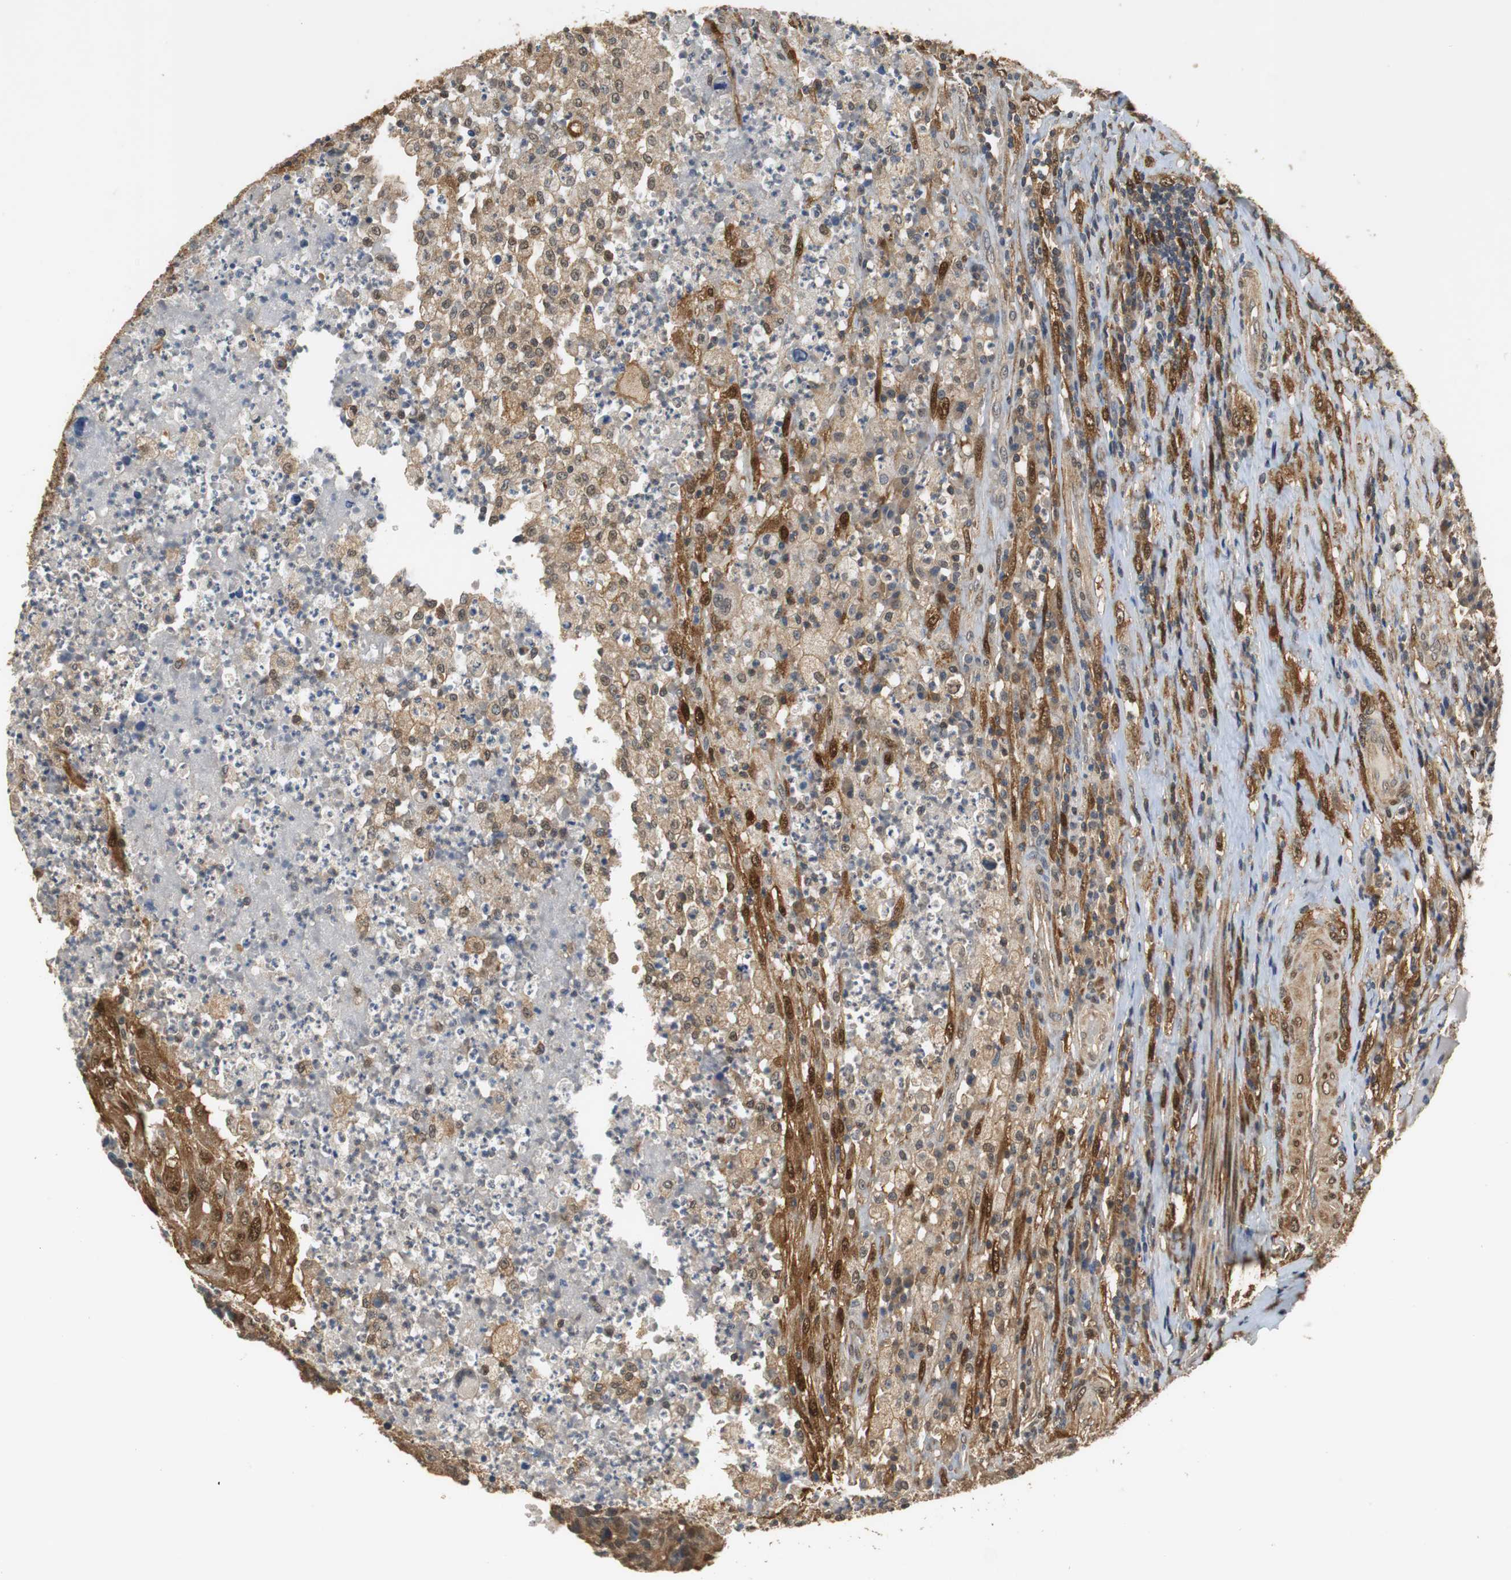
{"staining": {"intensity": "moderate", "quantity": ">75%", "location": "cytoplasmic/membranous,nuclear"}, "tissue": "testis cancer", "cell_type": "Tumor cells", "image_type": "cancer", "snomed": [{"axis": "morphology", "description": "Necrosis, NOS"}, {"axis": "morphology", "description": "Carcinoma, Embryonal, NOS"}, {"axis": "topography", "description": "Testis"}], "caption": "There is medium levels of moderate cytoplasmic/membranous and nuclear expression in tumor cells of testis cancer, as demonstrated by immunohistochemical staining (brown color).", "gene": "UBQLN2", "patient": {"sex": "male", "age": 19}}